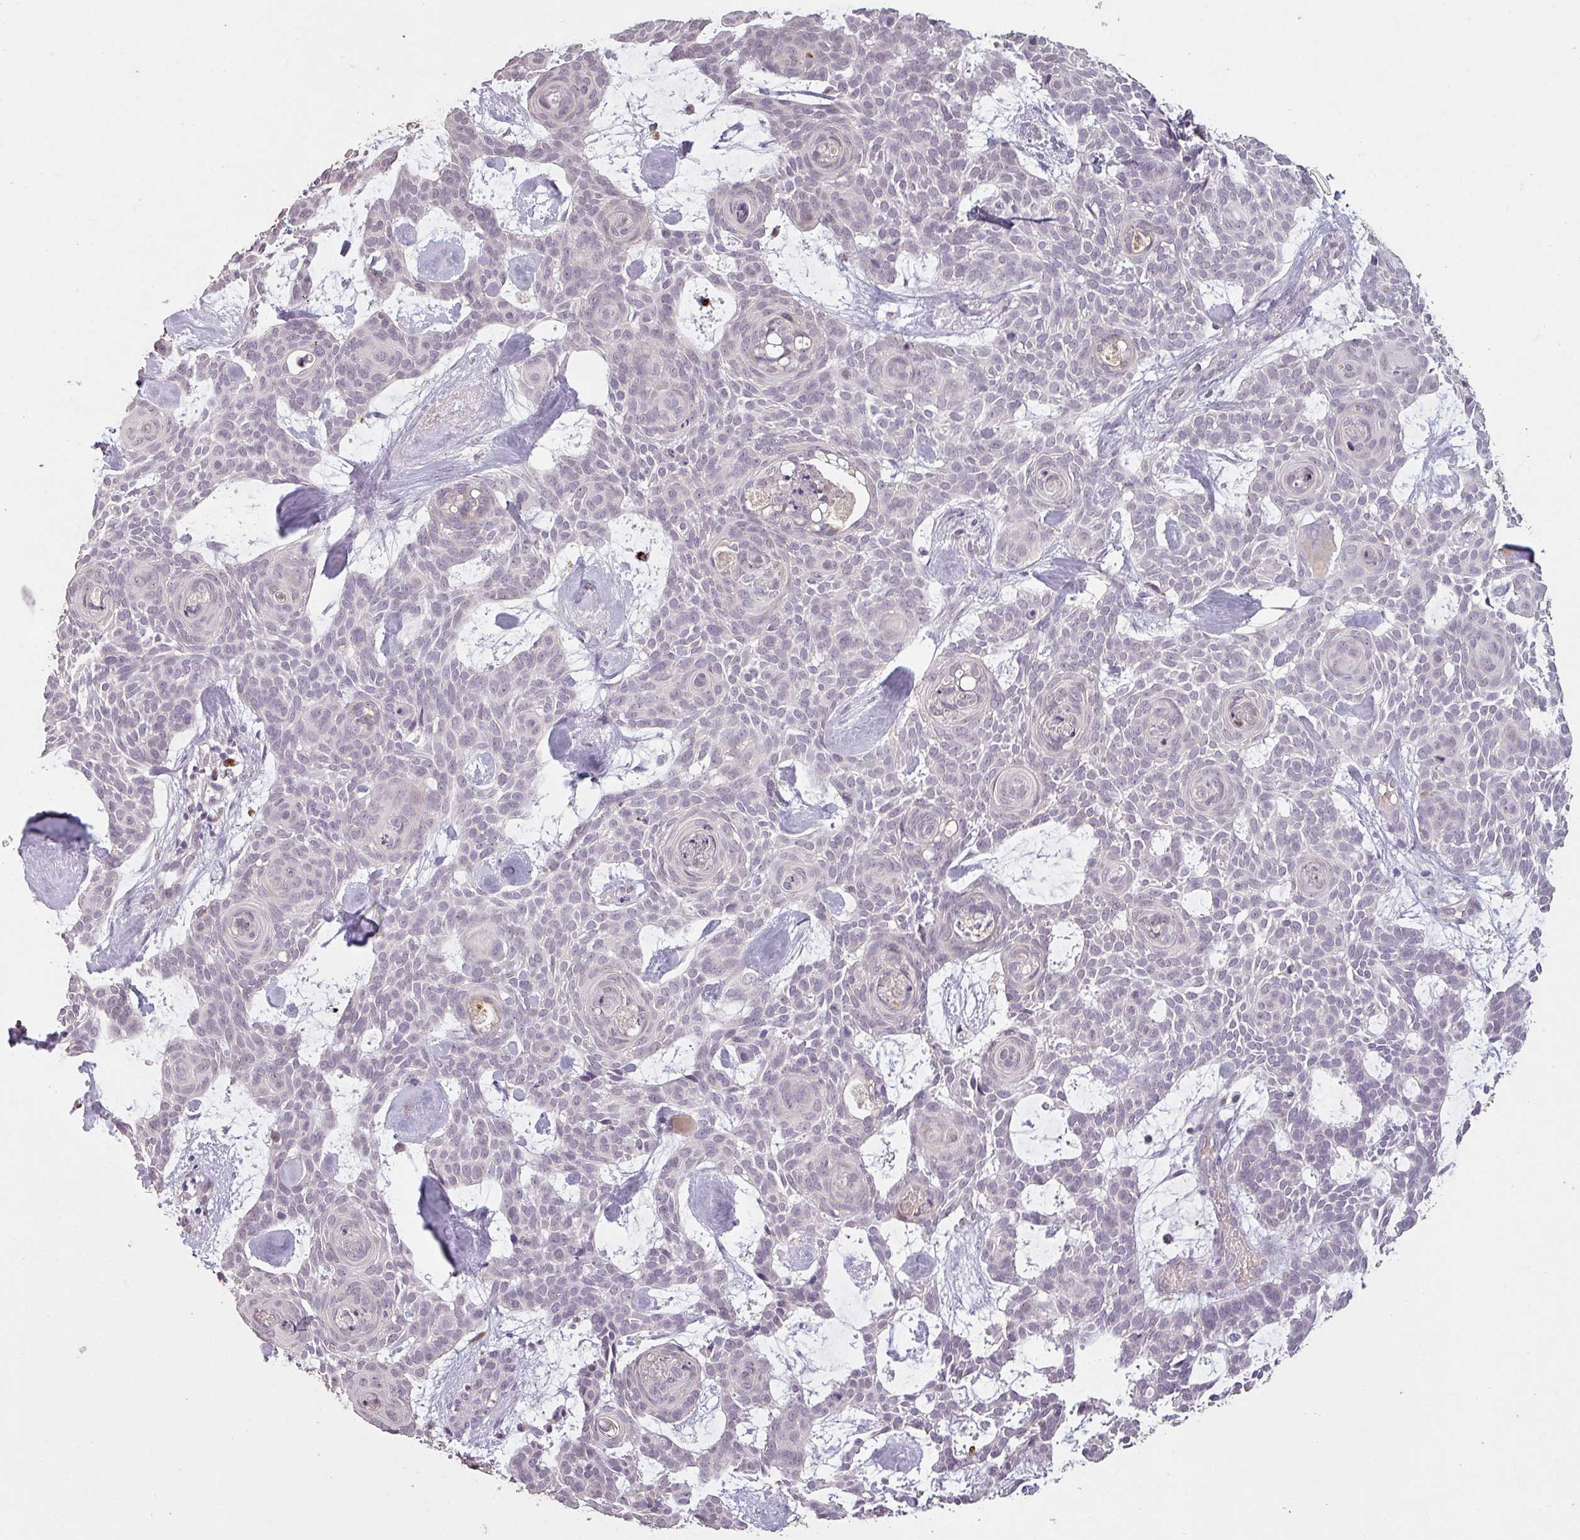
{"staining": {"intensity": "negative", "quantity": "none", "location": "none"}, "tissue": "skin cancer", "cell_type": "Tumor cells", "image_type": "cancer", "snomed": [{"axis": "morphology", "description": "Basal cell carcinoma"}, {"axis": "topography", "description": "Skin"}], "caption": "DAB (3,3'-diaminobenzidine) immunohistochemical staining of human basal cell carcinoma (skin) shows no significant staining in tumor cells.", "gene": "LYPLA1", "patient": {"sex": "male", "age": 61}}